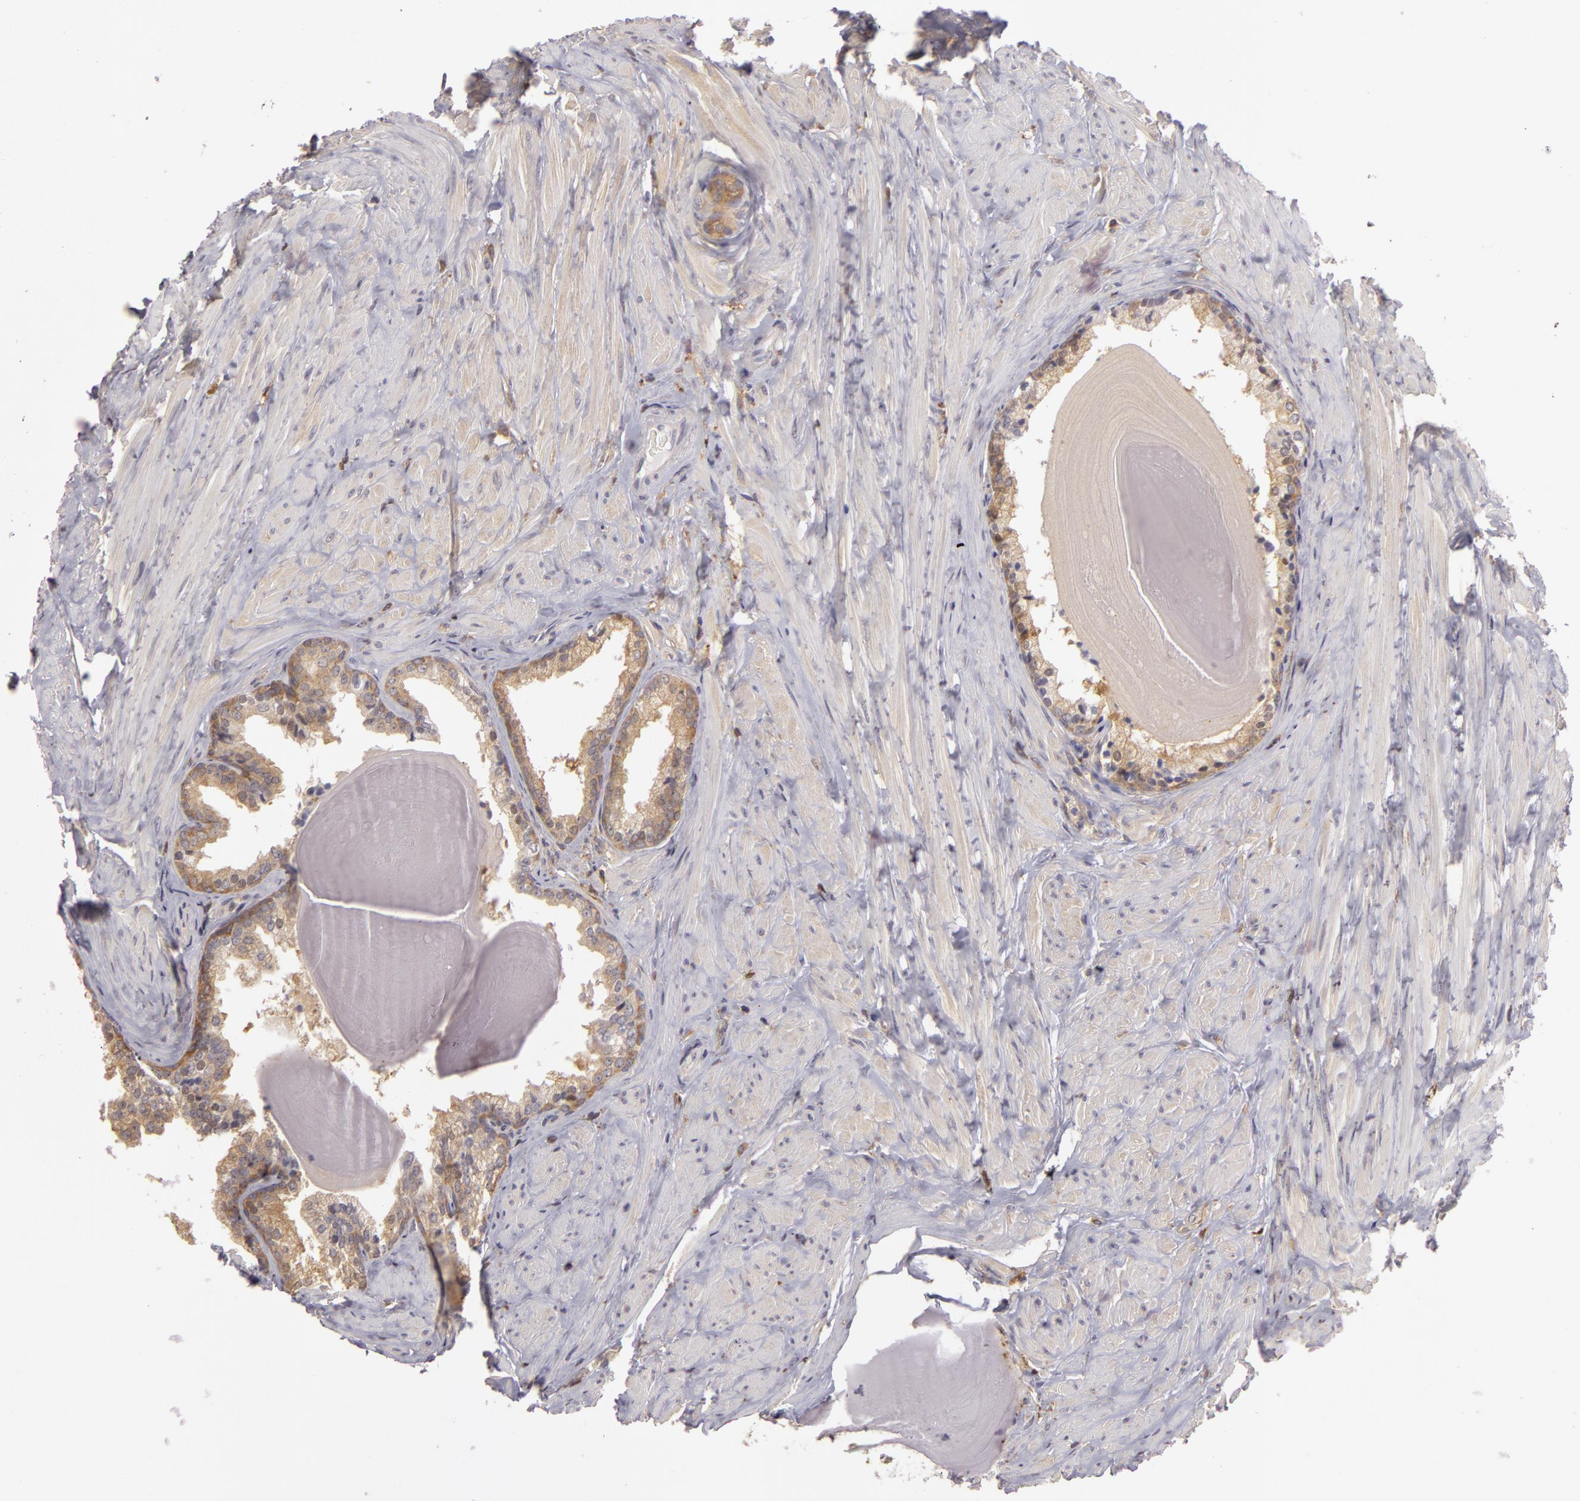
{"staining": {"intensity": "negative", "quantity": "none", "location": "none"}, "tissue": "prostate", "cell_type": "Glandular cells", "image_type": "normal", "snomed": [{"axis": "morphology", "description": "Normal tissue, NOS"}, {"axis": "topography", "description": "Prostate"}], "caption": "The micrograph displays no significant expression in glandular cells of prostate.", "gene": "GNPDA1", "patient": {"sex": "male", "age": 65}}